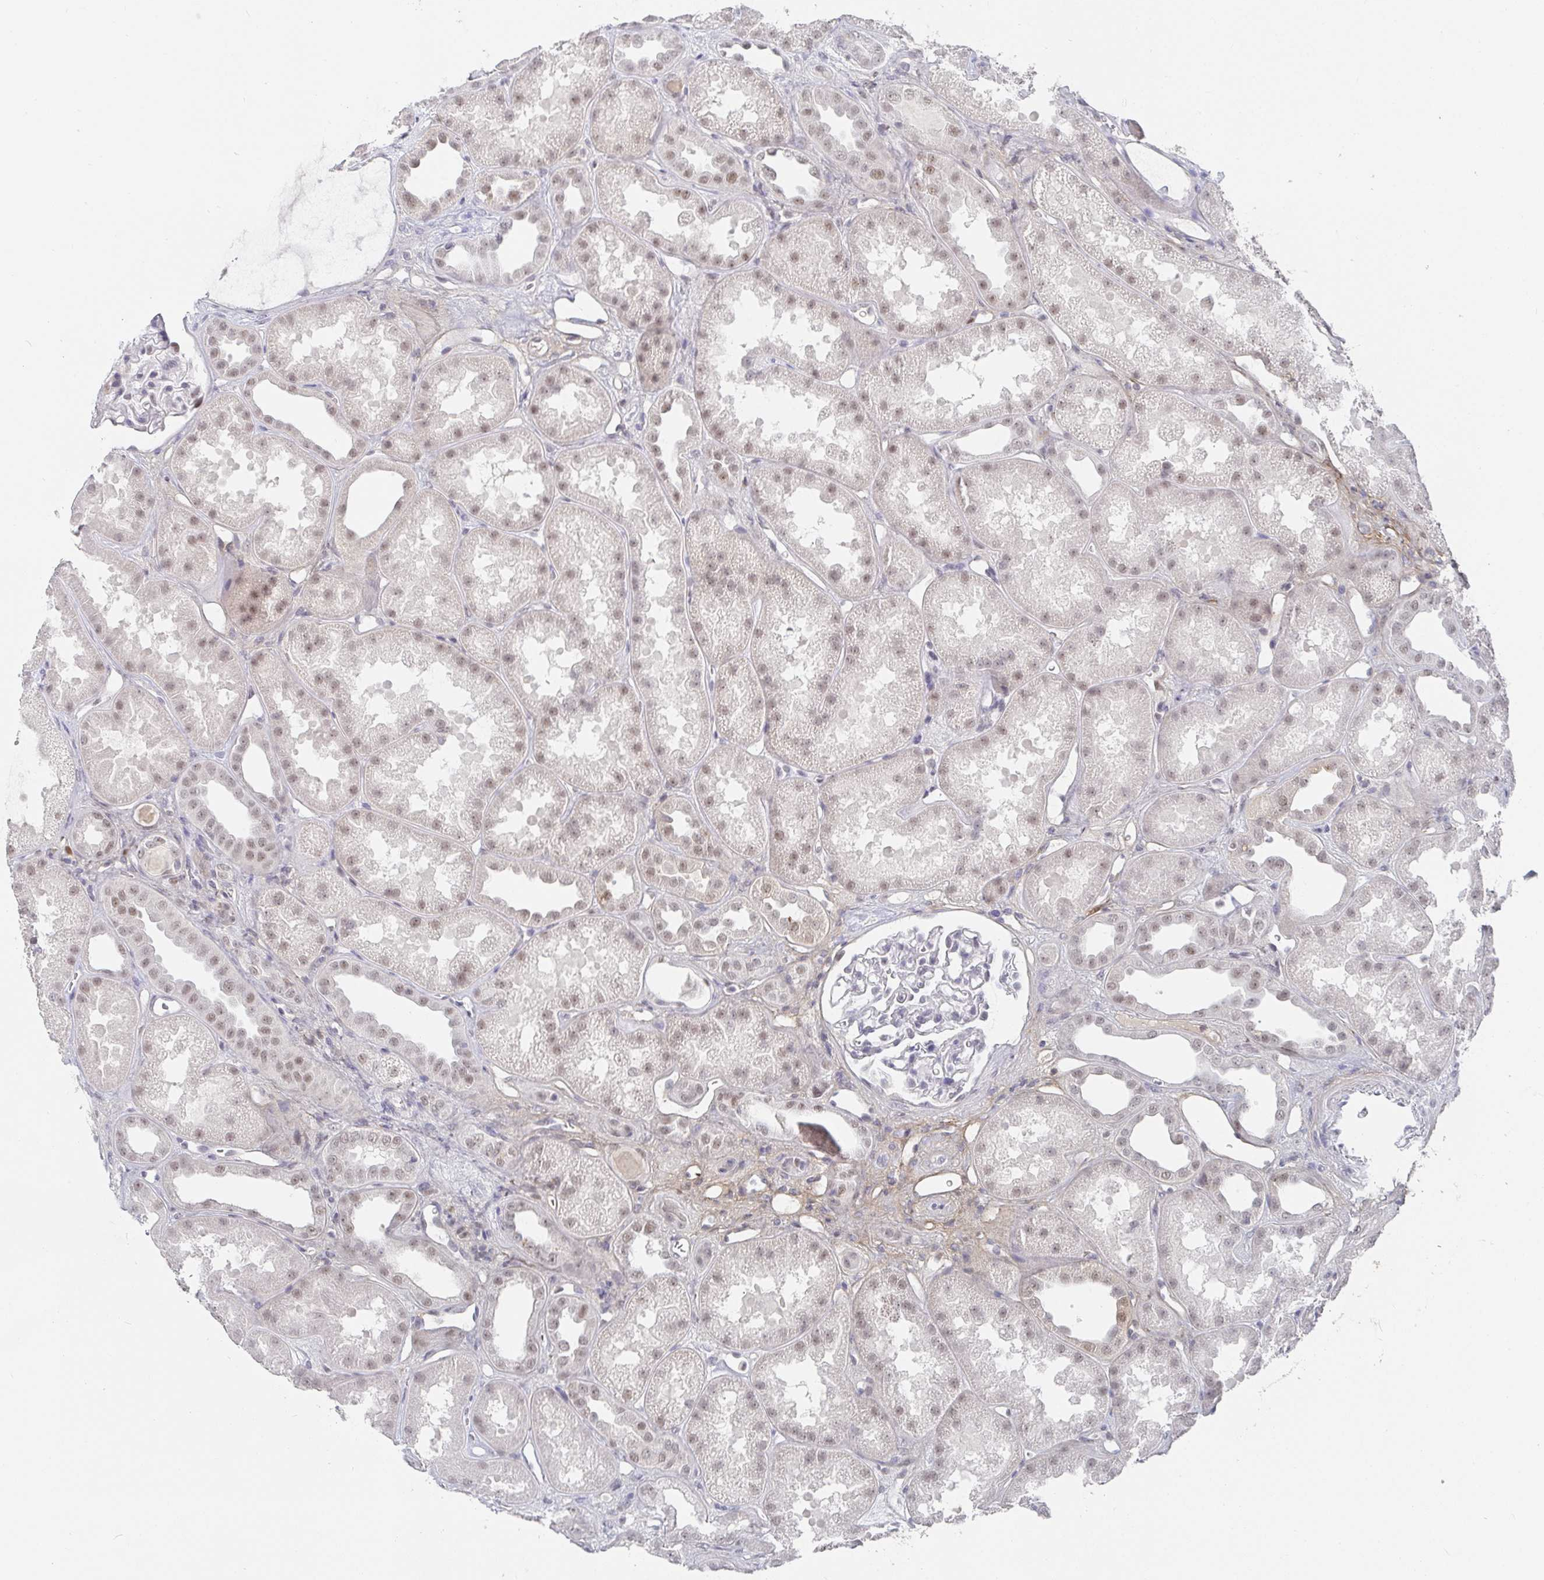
{"staining": {"intensity": "negative", "quantity": "none", "location": "none"}, "tissue": "kidney", "cell_type": "Cells in glomeruli", "image_type": "normal", "snomed": [{"axis": "morphology", "description": "Normal tissue, NOS"}, {"axis": "topography", "description": "Kidney"}], "caption": "Immunohistochemistry micrograph of unremarkable kidney: human kidney stained with DAB (3,3'-diaminobenzidine) reveals no significant protein expression in cells in glomeruli.", "gene": "RCOR1", "patient": {"sex": "male", "age": 61}}